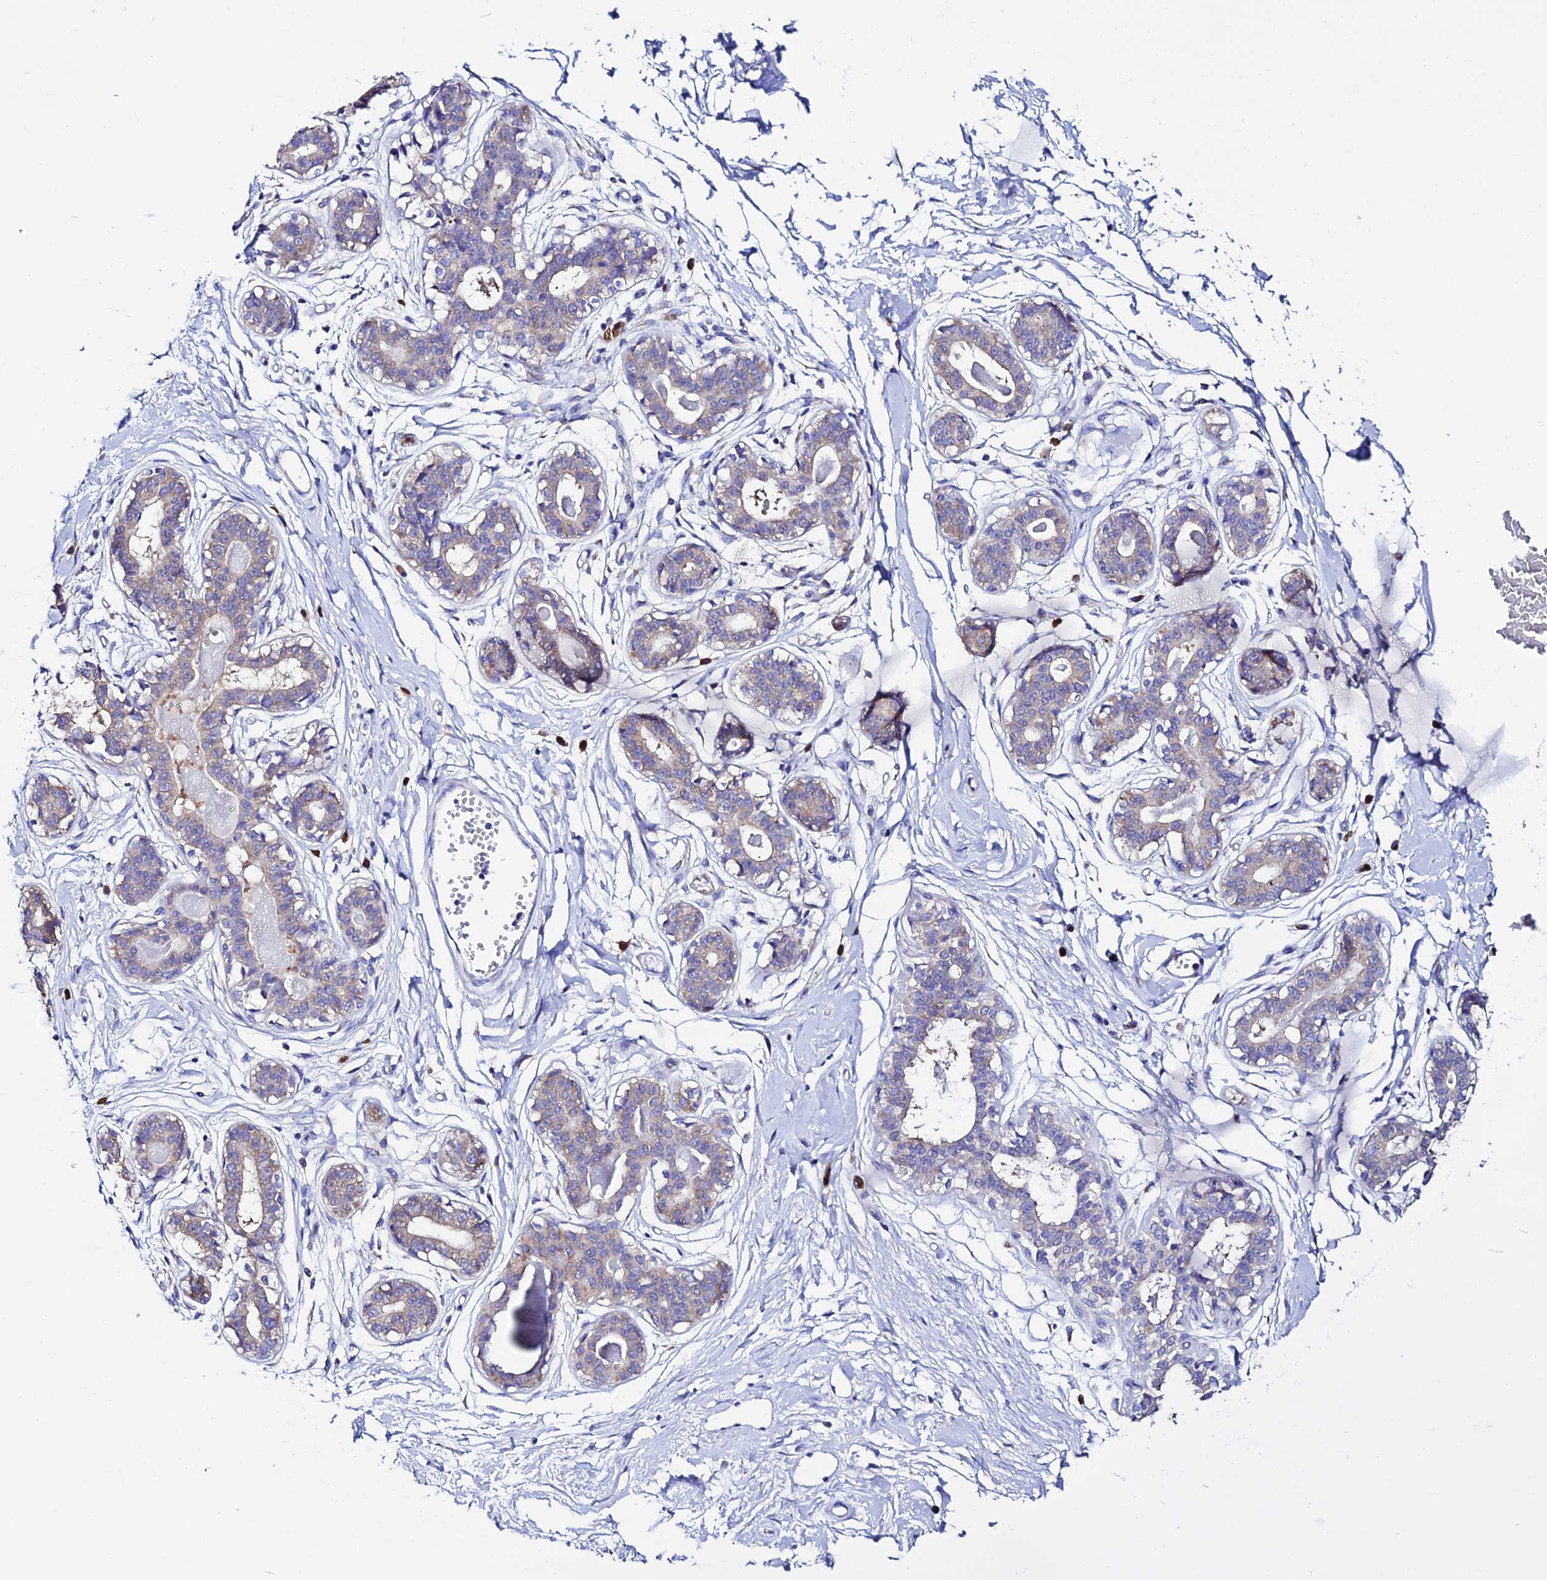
{"staining": {"intensity": "negative", "quantity": "none", "location": "none"}, "tissue": "breast", "cell_type": "Adipocytes", "image_type": "normal", "snomed": [{"axis": "morphology", "description": "Normal tissue, NOS"}, {"axis": "topography", "description": "Breast"}], "caption": "A high-resolution micrograph shows immunohistochemistry staining of normal breast, which exhibits no significant positivity in adipocytes. Nuclei are stained in blue.", "gene": "EEF1G", "patient": {"sex": "female", "age": 45}}